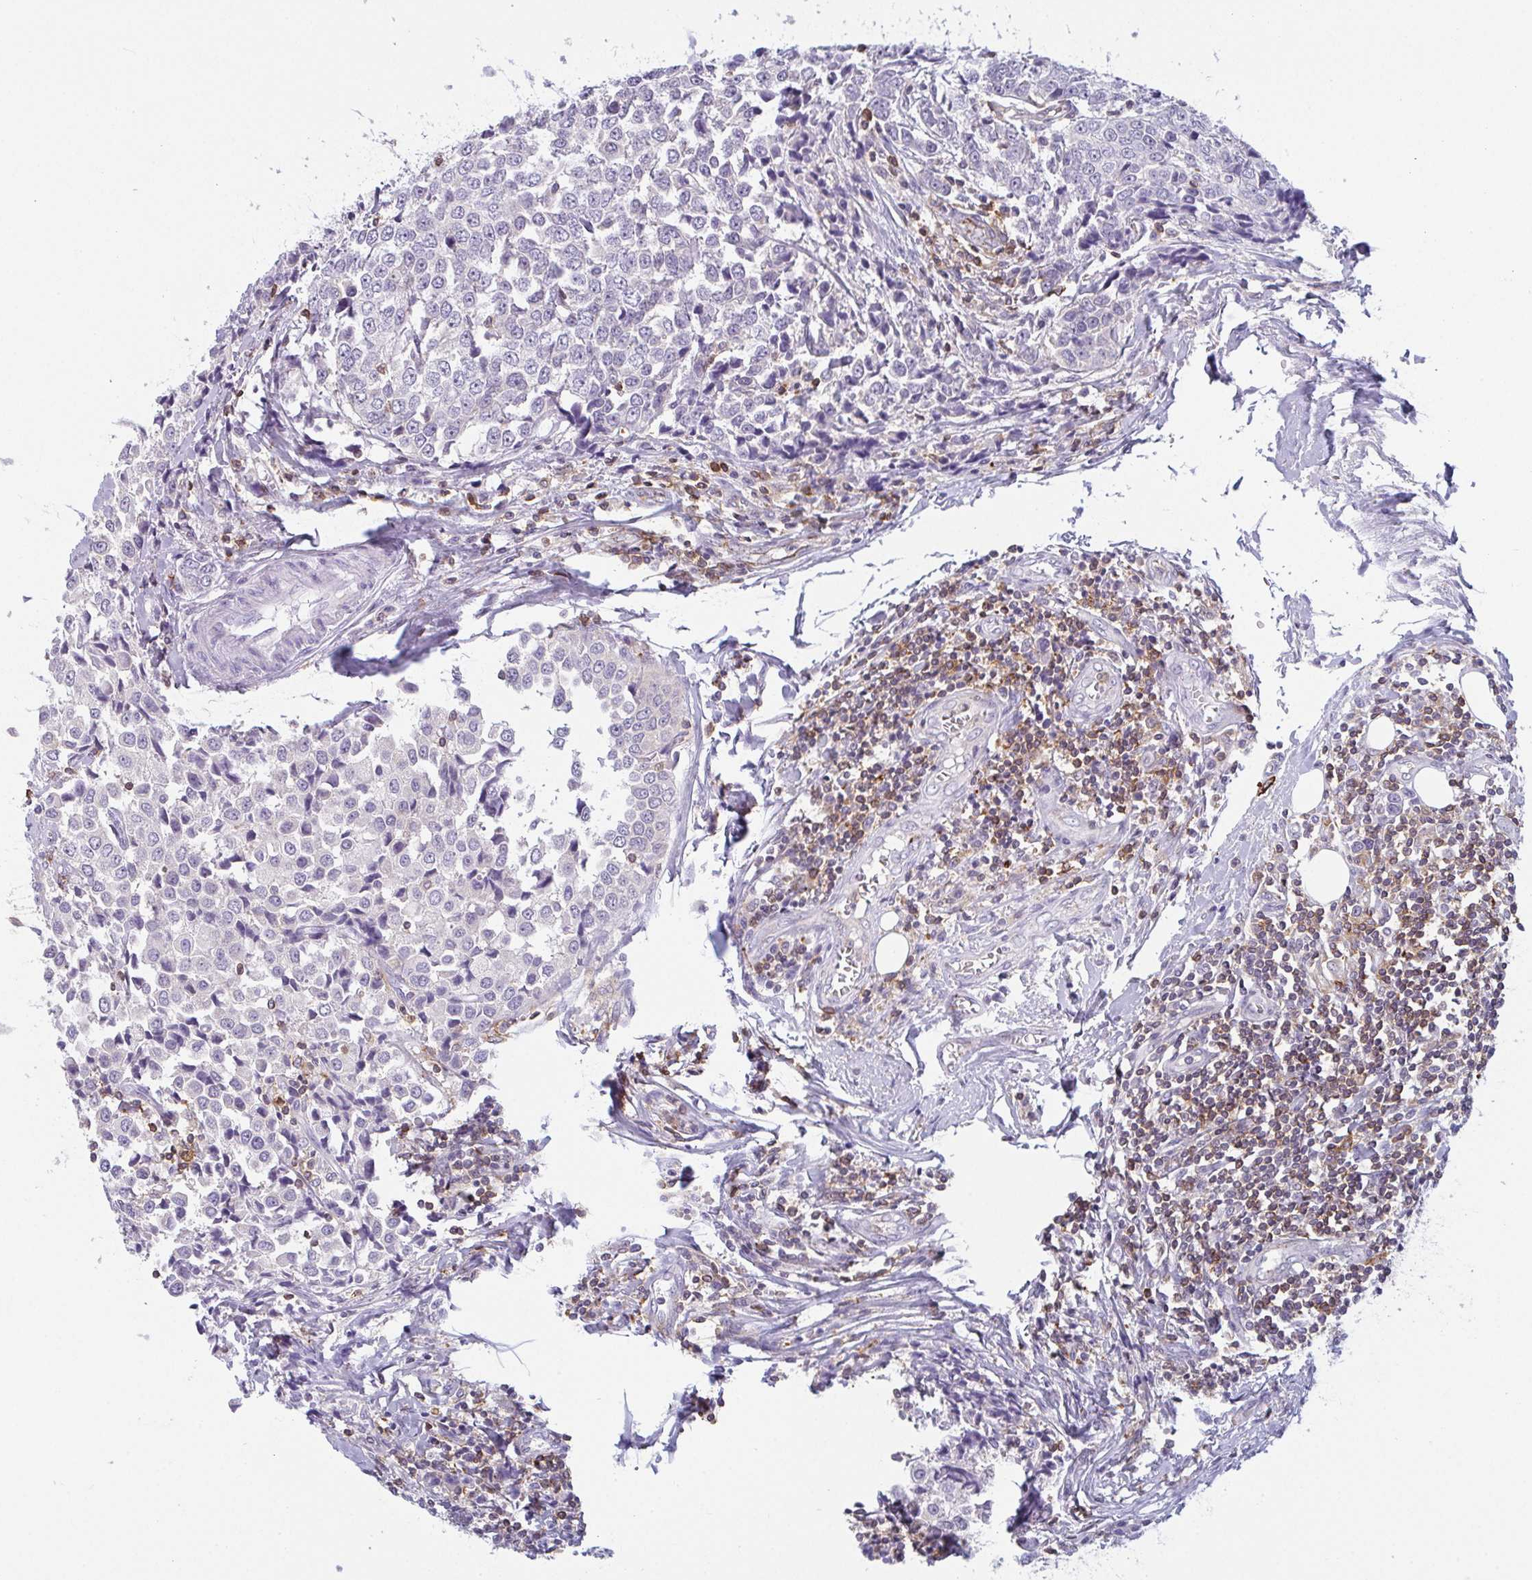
{"staining": {"intensity": "negative", "quantity": "none", "location": "none"}, "tissue": "breast cancer", "cell_type": "Tumor cells", "image_type": "cancer", "snomed": [{"axis": "morphology", "description": "Duct carcinoma"}, {"axis": "topography", "description": "Breast"}], "caption": "Protein analysis of invasive ductal carcinoma (breast) demonstrates no significant staining in tumor cells. The staining was performed using DAB to visualize the protein expression in brown, while the nuclei were stained in blue with hematoxylin (Magnification: 20x).", "gene": "CD80", "patient": {"sex": "female", "age": 80}}